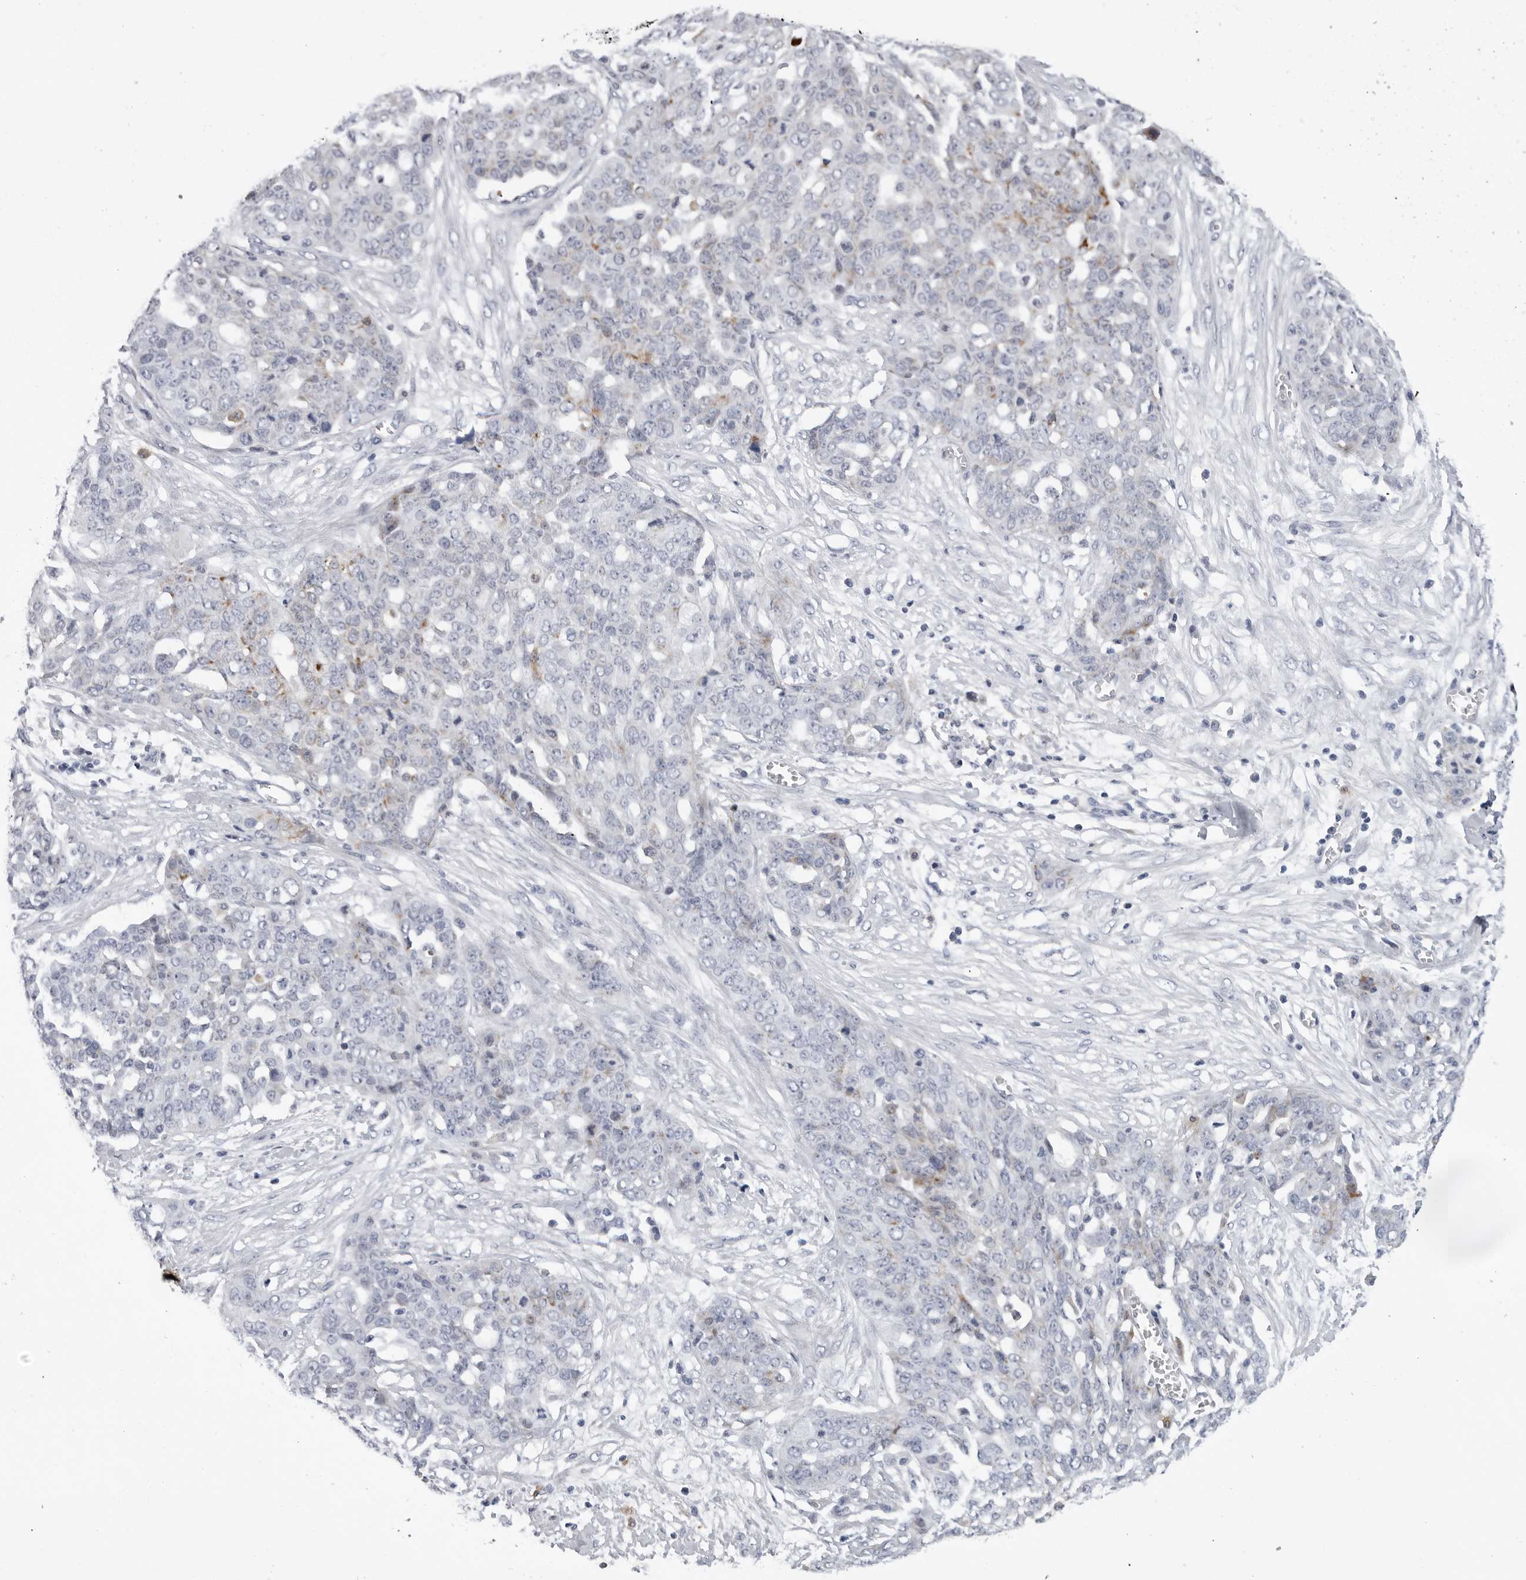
{"staining": {"intensity": "negative", "quantity": "none", "location": "none"}, "tissue": "ovarian cancer", "cell_type": "Tumor cells", "image_type": "cancer", "snomed": [{"axis": "morphology", "description": "Cystadenocarcinoma, serous, NOS"}, {"axis": "topography", "description": "Soft tissue"}, {"axis": "topography", "description": "Ovary"}], "caption": "Tumor cells are negative for brown protein staining in ovarian cancer.", "gene": "CDK20", "patient": {"sex": "female", "age": 57}}